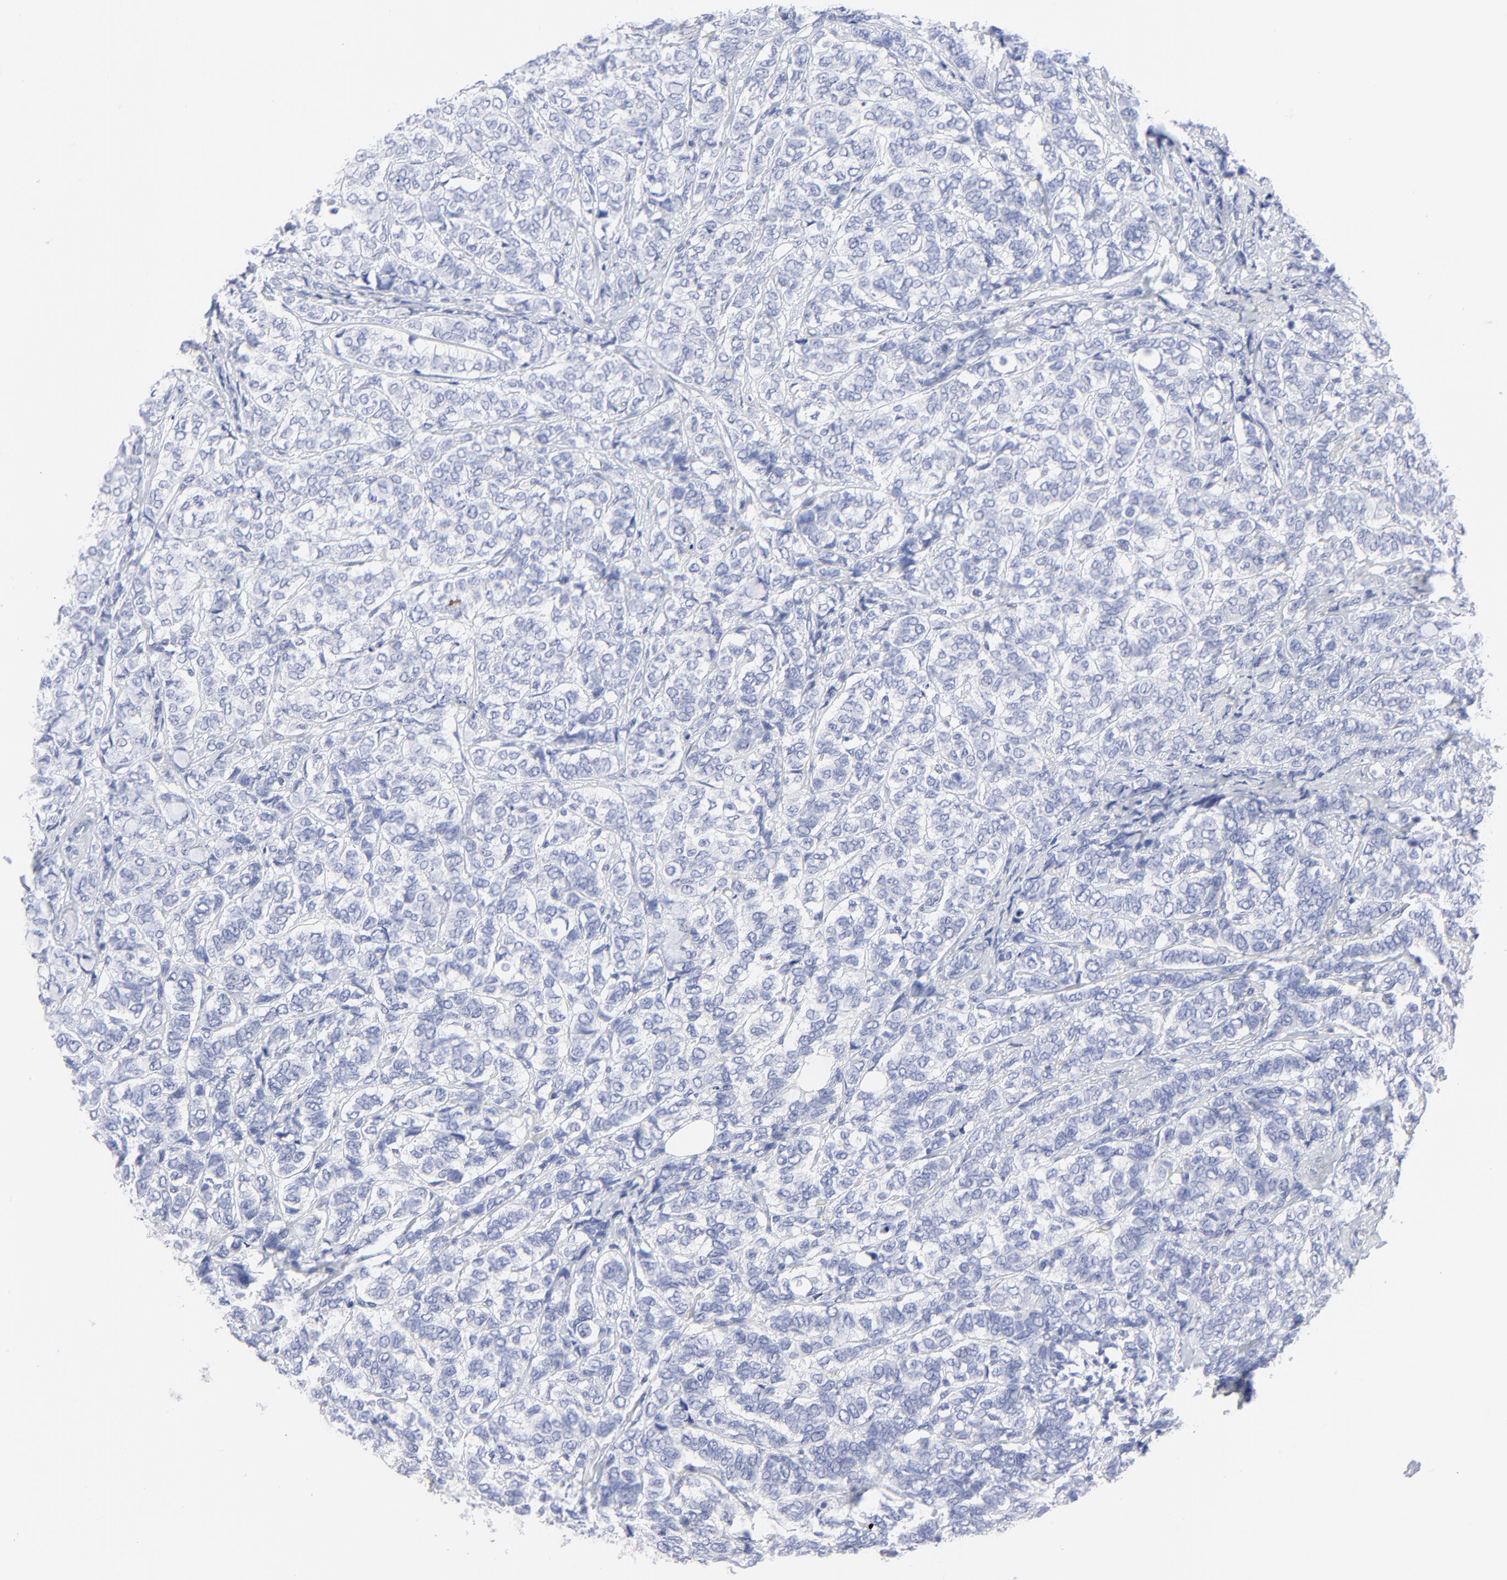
{"staining": {"intensity": "negative", "quantity": "none", "location": "none"}, "tissue": "breast cancer", "cell_type": "Tumor cells", "image_type": "cancer", "snomed": [{"axis": "morphology", "description": "Lobular carcinoma"}, {"axis": "topography", "description": "Breast"}], "caption": "IHC image of breast lobular carcinoma stained for a protein (brown), which displays no positivity in tumor cells.", "gene": "PSD3", "patient": {"sex": "female", "age": 60}}